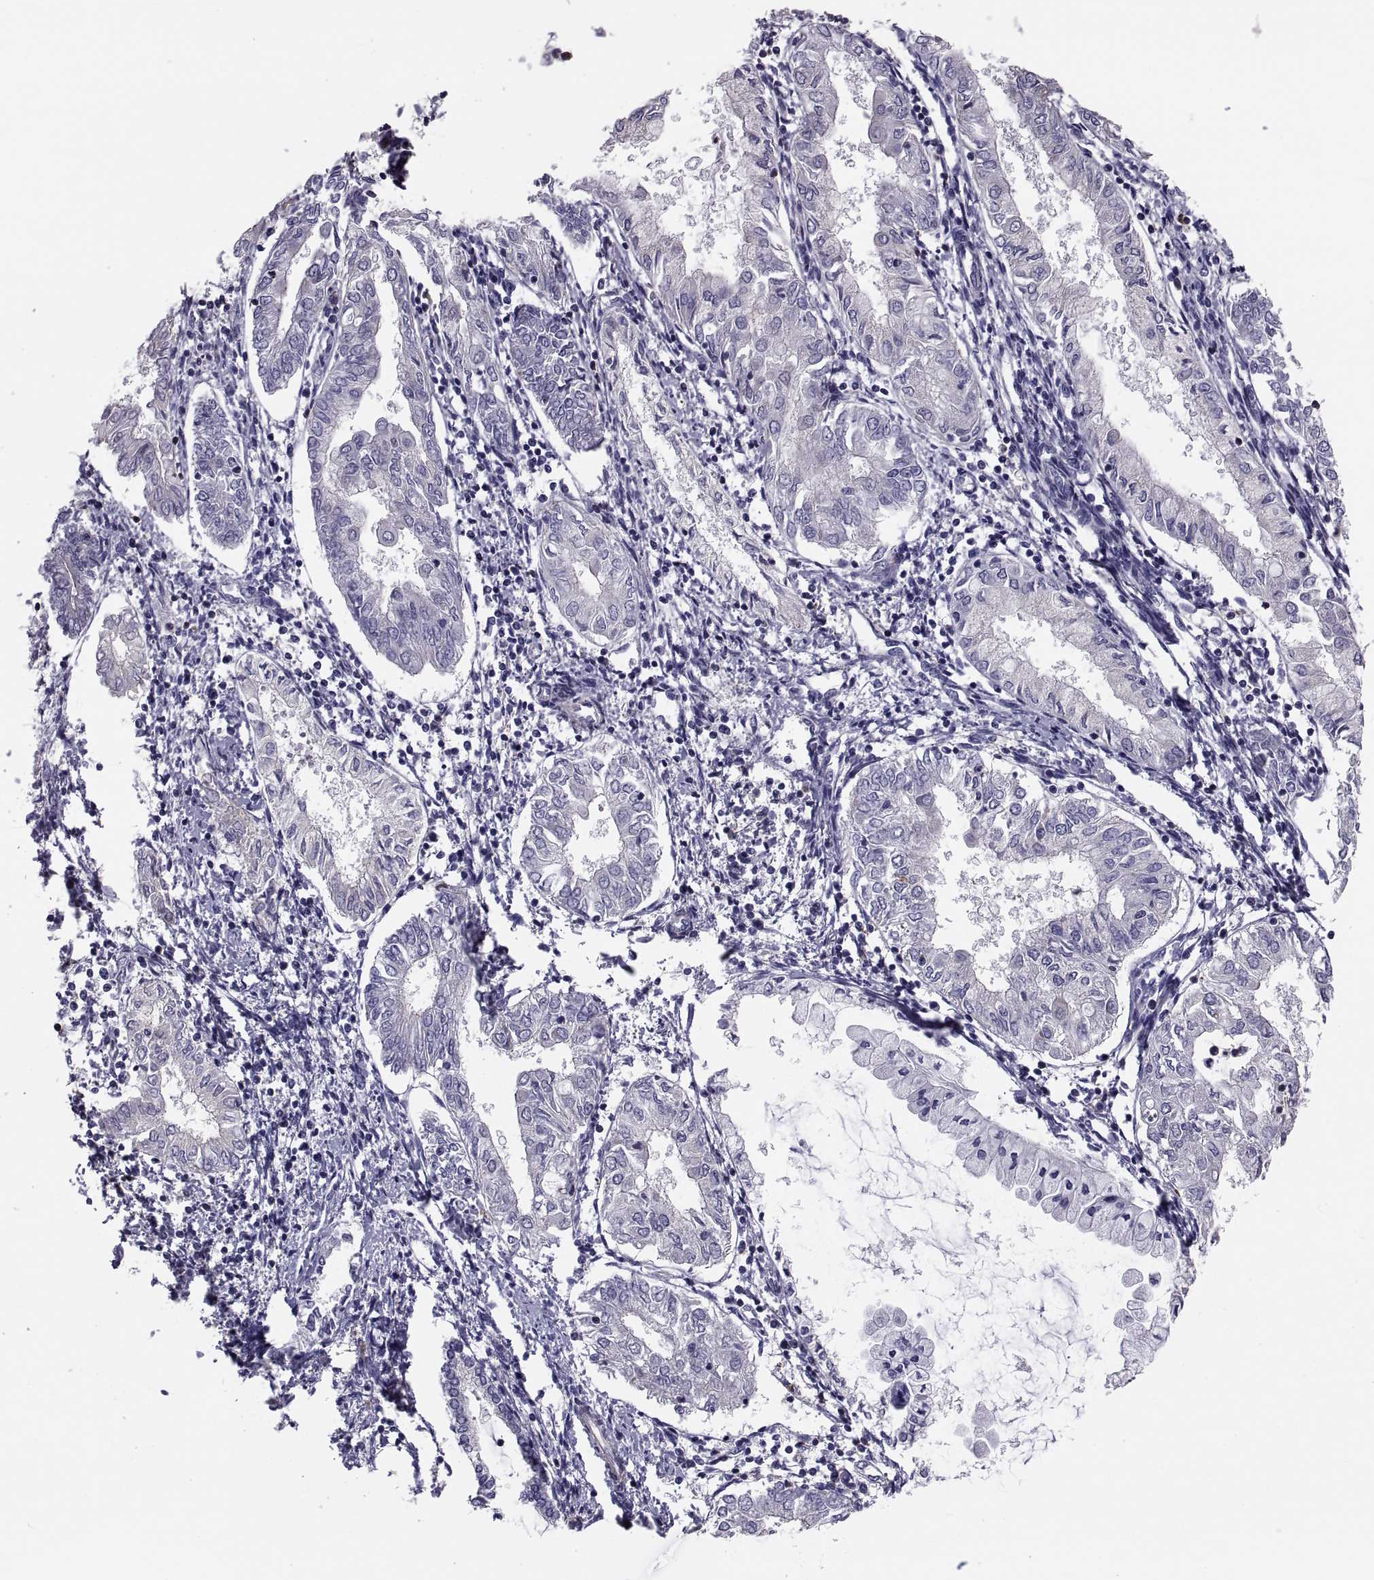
{"staining": {"intensity": "moderate", "quantity": "<25%", "location": "cytoplasmic/membranous"}, "tissue": "endometrial cancer", "cell_type": "Tumor cells", "image_type": "cancer", "snomed": [{"axis": "morphology", "description": "Adenocarcinoma, NOS"}, {"axis": "topography", "description": "Endometrium"}], "caption": "A brown stain shows moderate cytoplasmic/membranous expression of a protein in endometrial adenocarcinoma tumor cells. The staining is performed using DAB brown chromogen to label protein expression. The nuclei are counter-stained blue using hematoxylin.", "gene": "ANO1", "patient": {"sex": "female", "age": 68}}